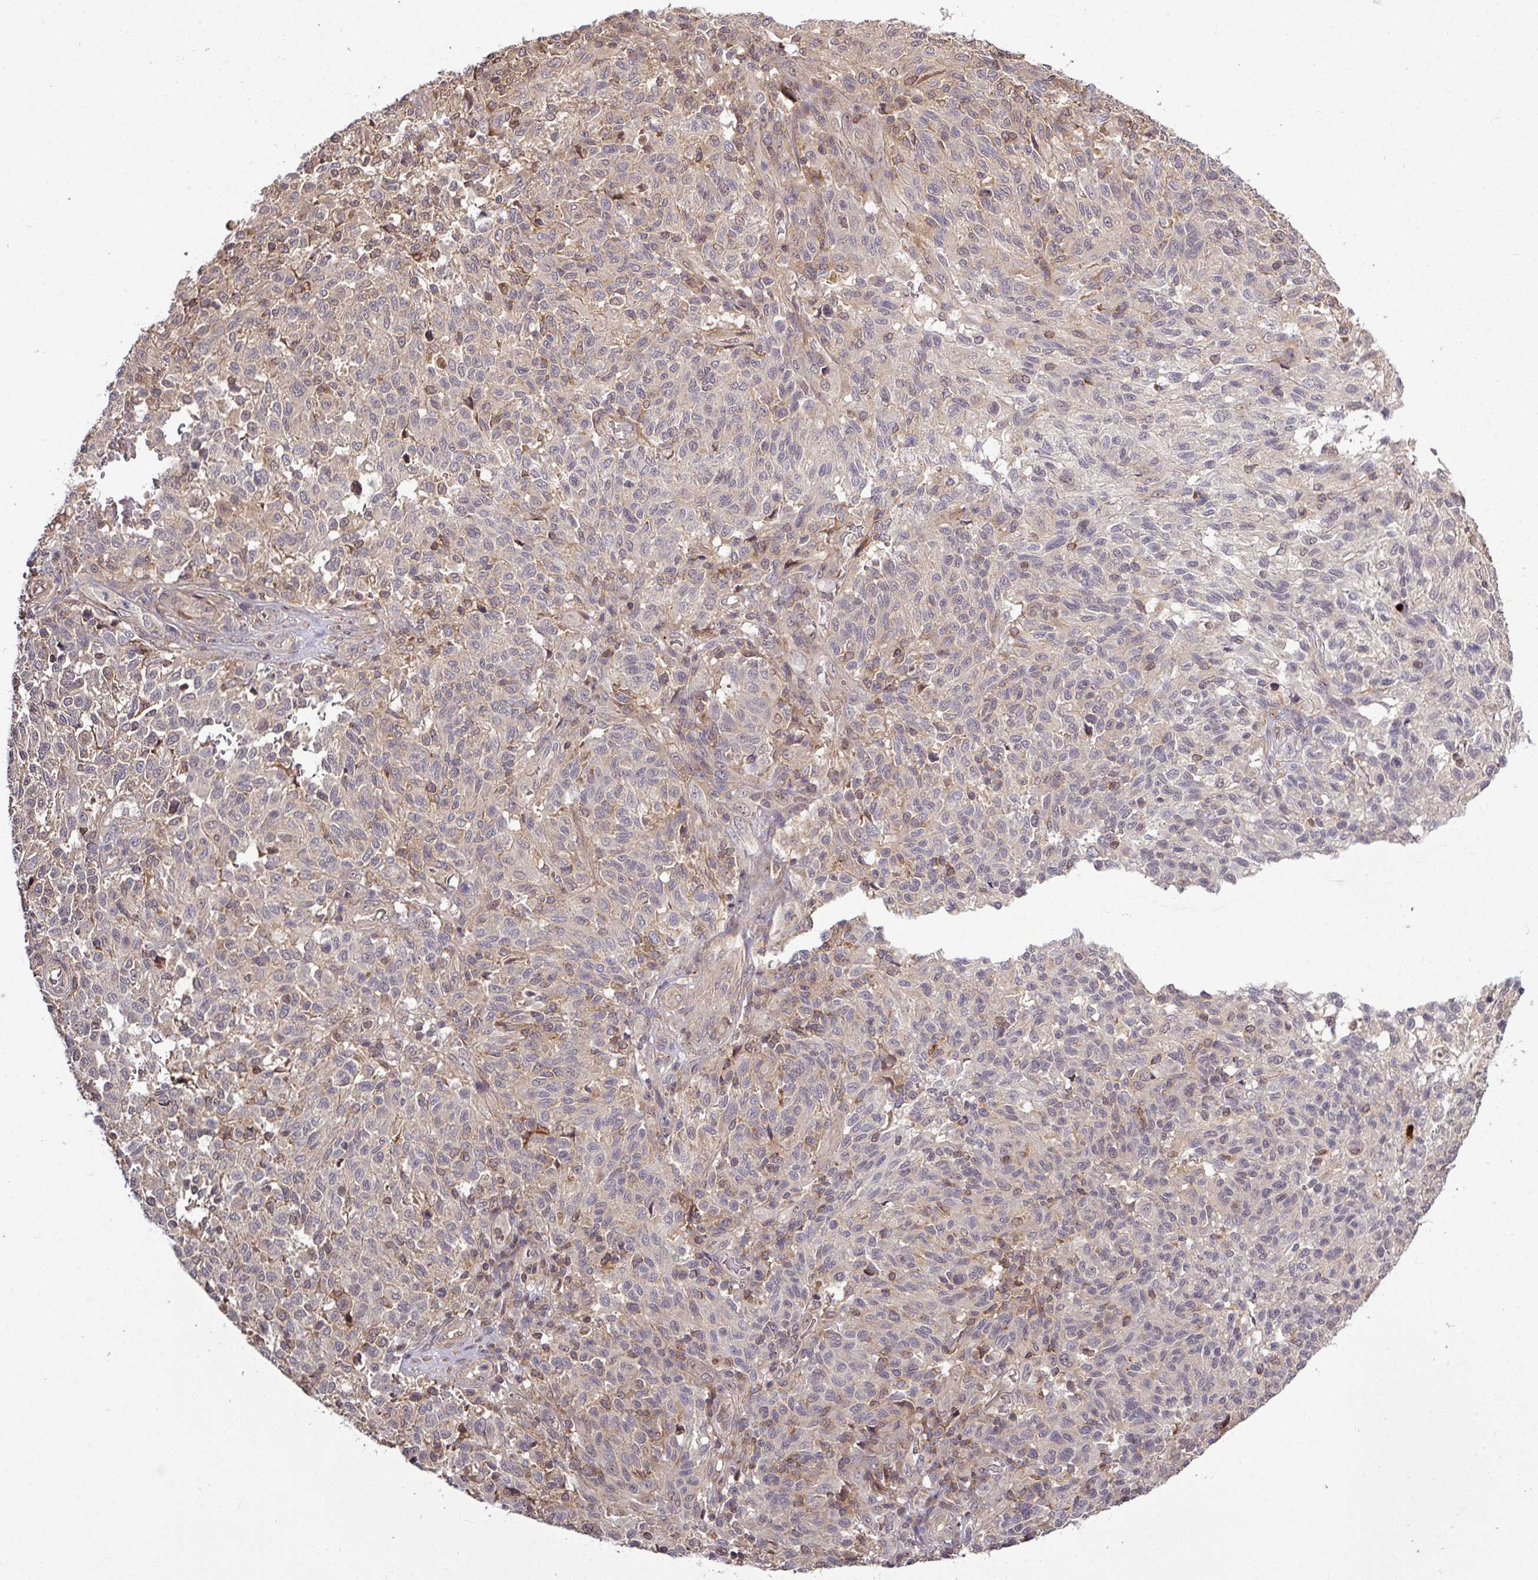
{"staining": {"intensity": "weak", "quantity": "<25%", "location": "cytoplasmic/membranous"}, "tissue": "melanoma", "cell_type": "Tumor cells", "image_type": "cancer", "snomed": [{"axis": "morphology", "description": "Malignant melanoma, NOS"}, {"axis": "topography", "description": "Skin"}], "caption": "High power microscopy image of an immunohistochemistry (IHC) photomicrograph of melanoma, revealing no significant expression in tumor cells.", "gene": "TUSC3", "patient": {"sex": "male", "age": 66}}